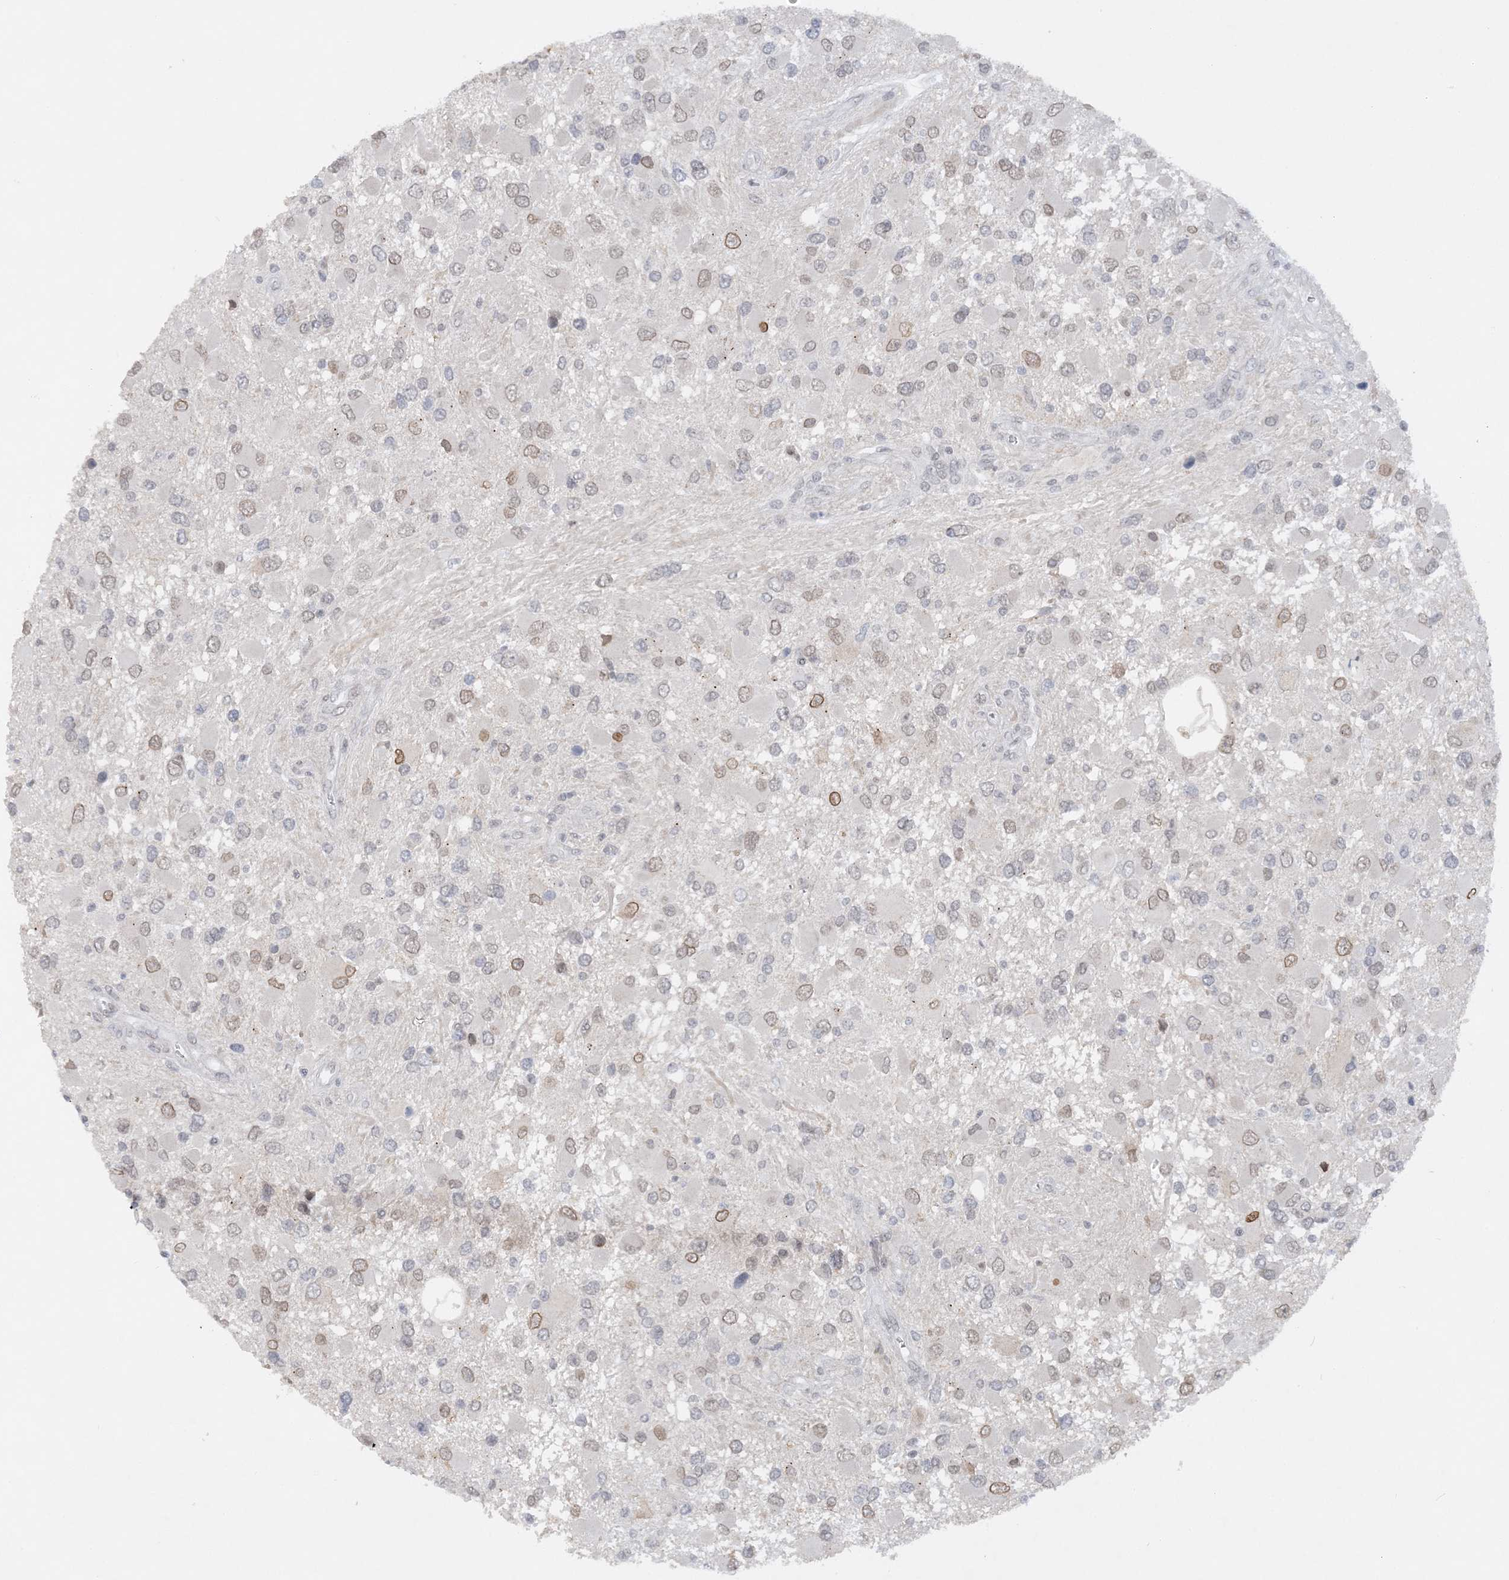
{"staining": {"intensity": "moderate", "quantity": "<25%", "location": "cytoplasmic/membranous,nuclear"}, "tissue": "glioma", "cell_type": "Tumor cells", "image_type": "cancer", "snomed": [{"axis": "morphology", "description": "Glioma, malignant, High grade"}, {"axis": "topography", "description": "Brain"}], "caption": "There is low levels of moderate cytoplasmic/membranous and nuclear expression in tumor cells of glioma, as demonstrated by immunohistochemical staining (brown color).", "gene": "KMT2D", "patient": {"sex": "male", "age": 53}}